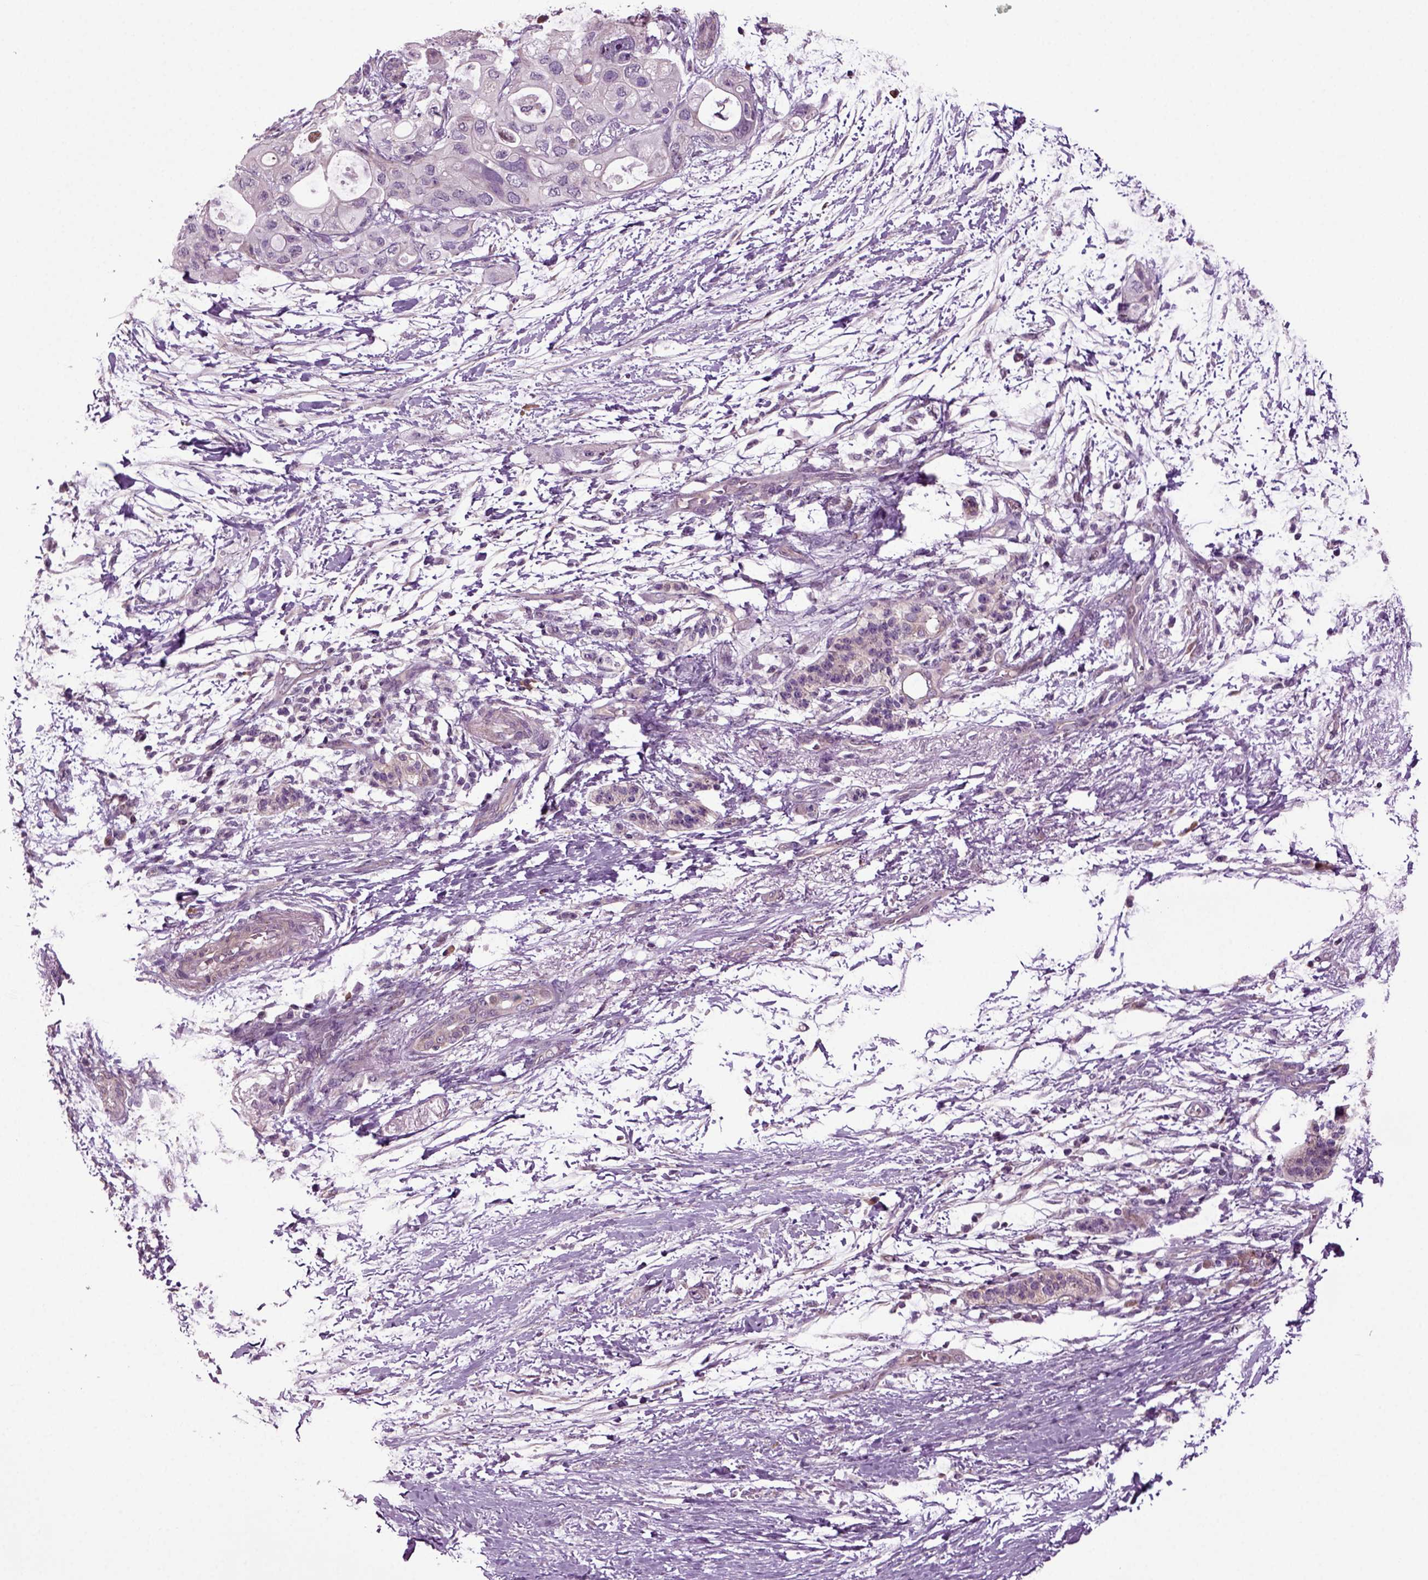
{"staining": {"intensity": "negative", "quantity": "none", "location": "none"}, "tissue": "pancreatic cancer", "cell_type": "Tumor cells", "image_type": "cancer", "snomed": [{"axis": "morphology", "description": "Adenocarcinoma, NOS"}, {"axis": "topography", "description": "Pancreas"}], "caption": "This is a image of immunohistochemistry staining of adenocarcinoma (pancreatic), which shows no expression in tumor cells. Nuclei are stained in blue.", "gene": "HAGHL", "patient": {"sex": "female", "age": 72}}